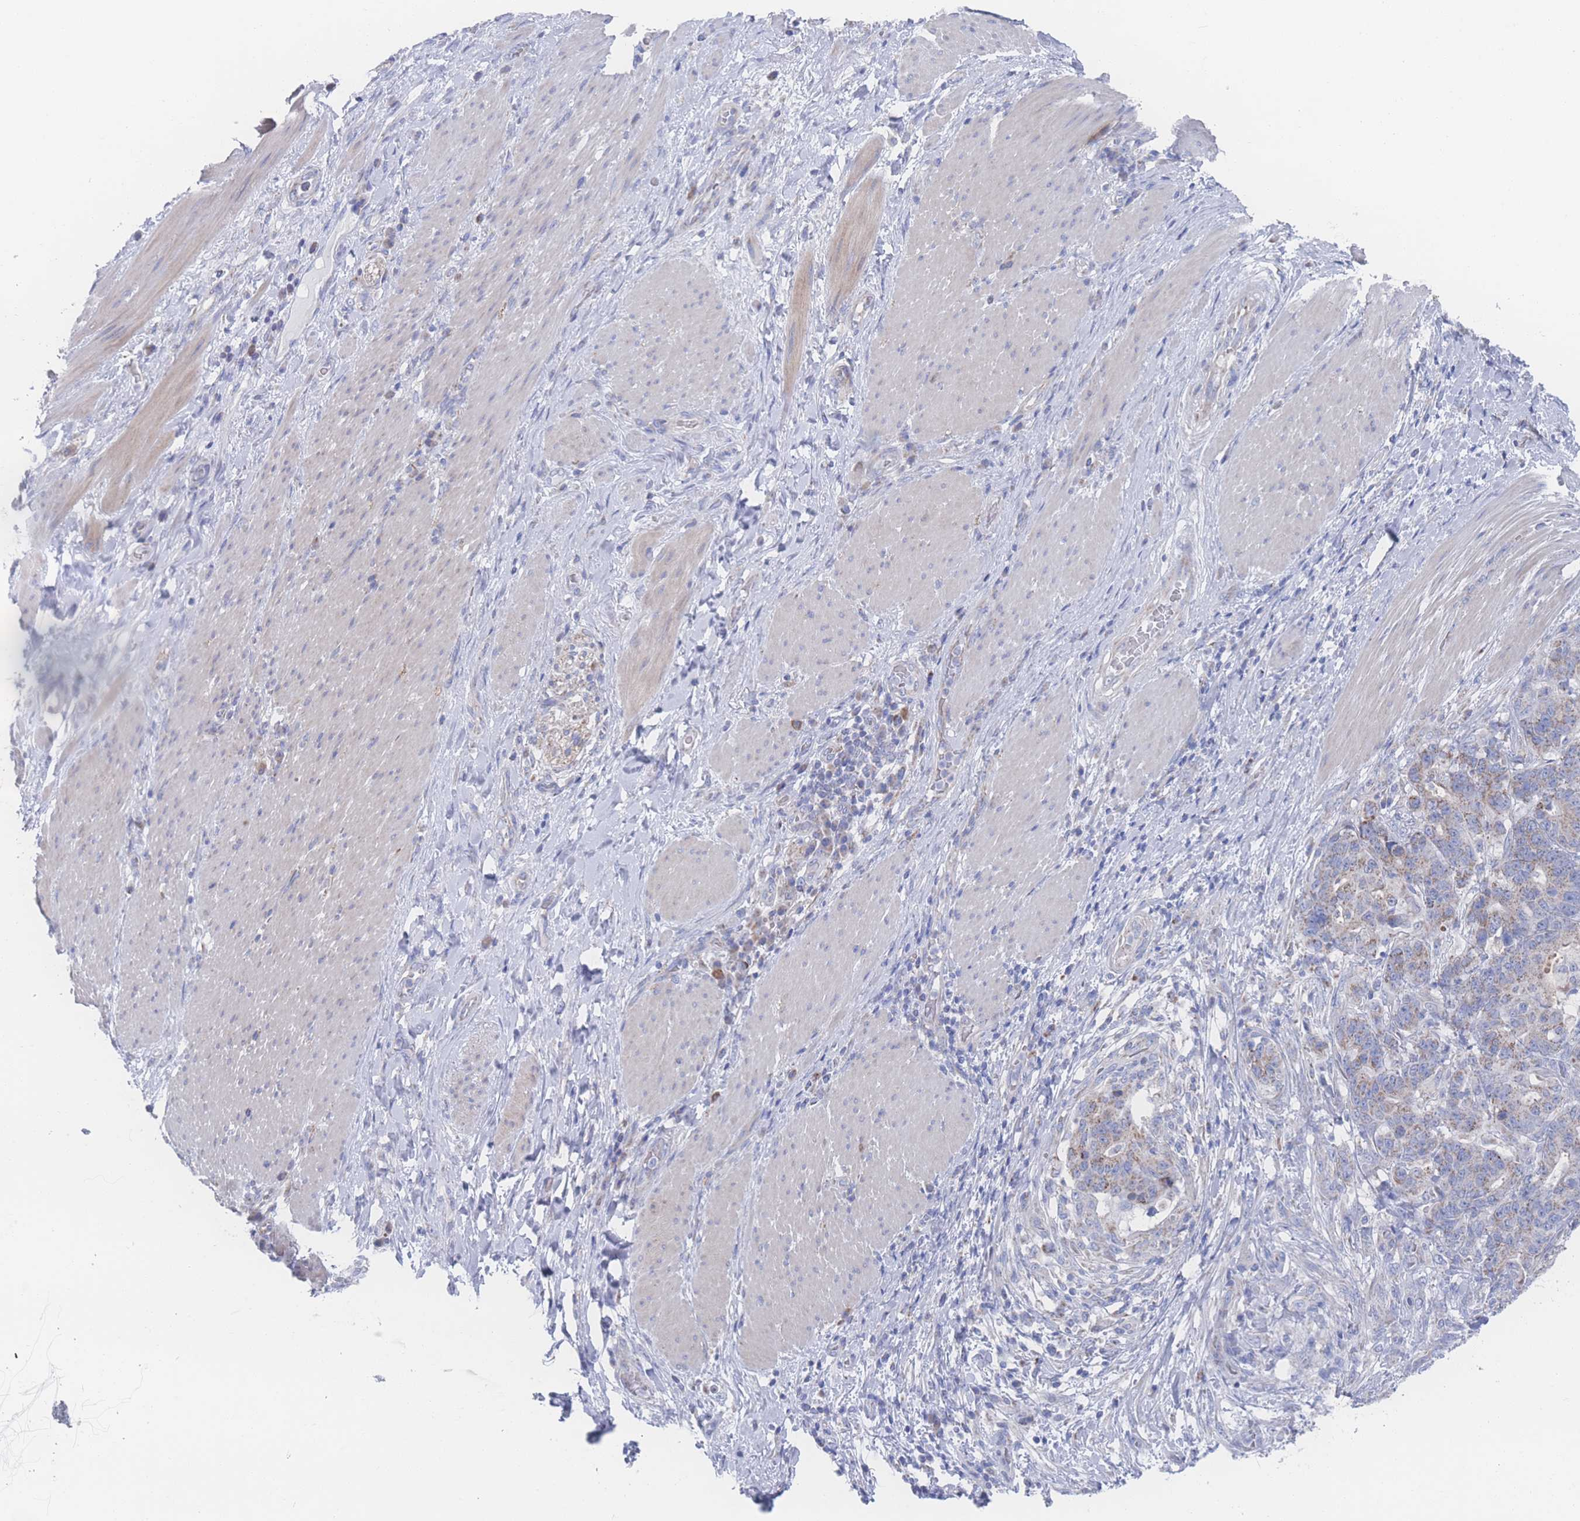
{"staining": {"intensity": "weak", "quantity": "25%-75%", "location": "cytoplasmic/membranous"}, "tissue": "stomach cancer", "cell_type": "Tumor cells", "image_type": "cancer", "snomed": [{"axis": "morphology", "description": "Normal tissue, NOS"}, {"axis": "morphology", "description": "Adenocarcinoma, NOS"}, {"axis": "topography", "description": "Stomach"}], "caption": "The micrograph demonstrates immunohistochemical staining of adenocarcinoma (stomach). There is weak cytoplasmic/membranous expression is present in about 25%-75% of tumor cells.", "gene": "SNPH", "patient": {"sex": "female", "age": 64}}